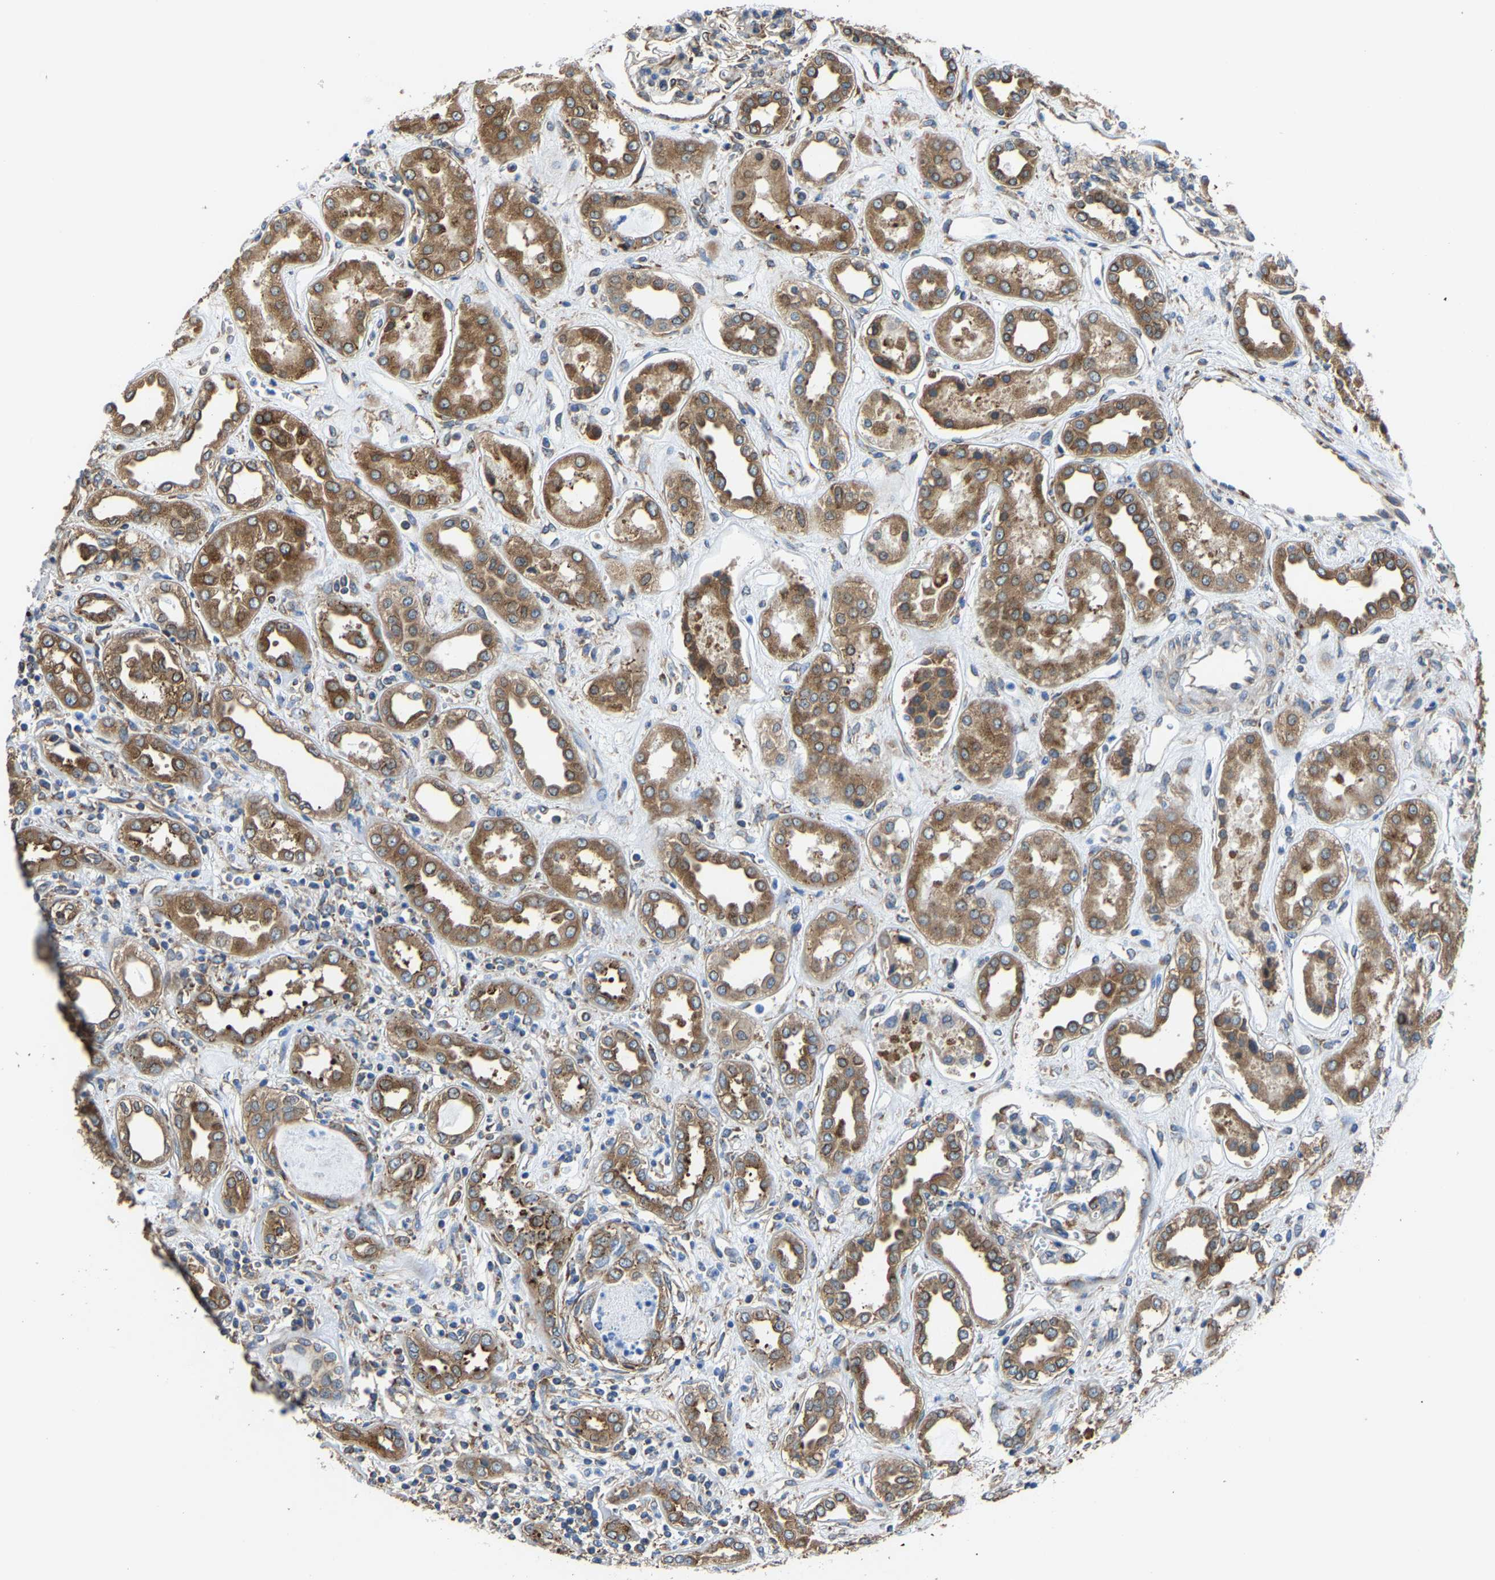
{"staining": {"intensity": "strong", "quantity": "25%-75%", "location": "cytoplasmic/membranous"}, "tissue": "kidney", "cell_type": "Cells in glomeruli", "image_type": "normal", "snomed": [{"axis": "morphology", "description": "Normal tissue, NOS"}, {"axis": "topography", "description": "Kidney"}], "caption": "Immunohistochemical staining of unremarkable human kidney demonstrates strong cytoplasmic/membranous protein expression in about 25%-75% of cells in glomeruli.", "gene": "G3BP2", "patient": {"sex": "male", "age": 59}}